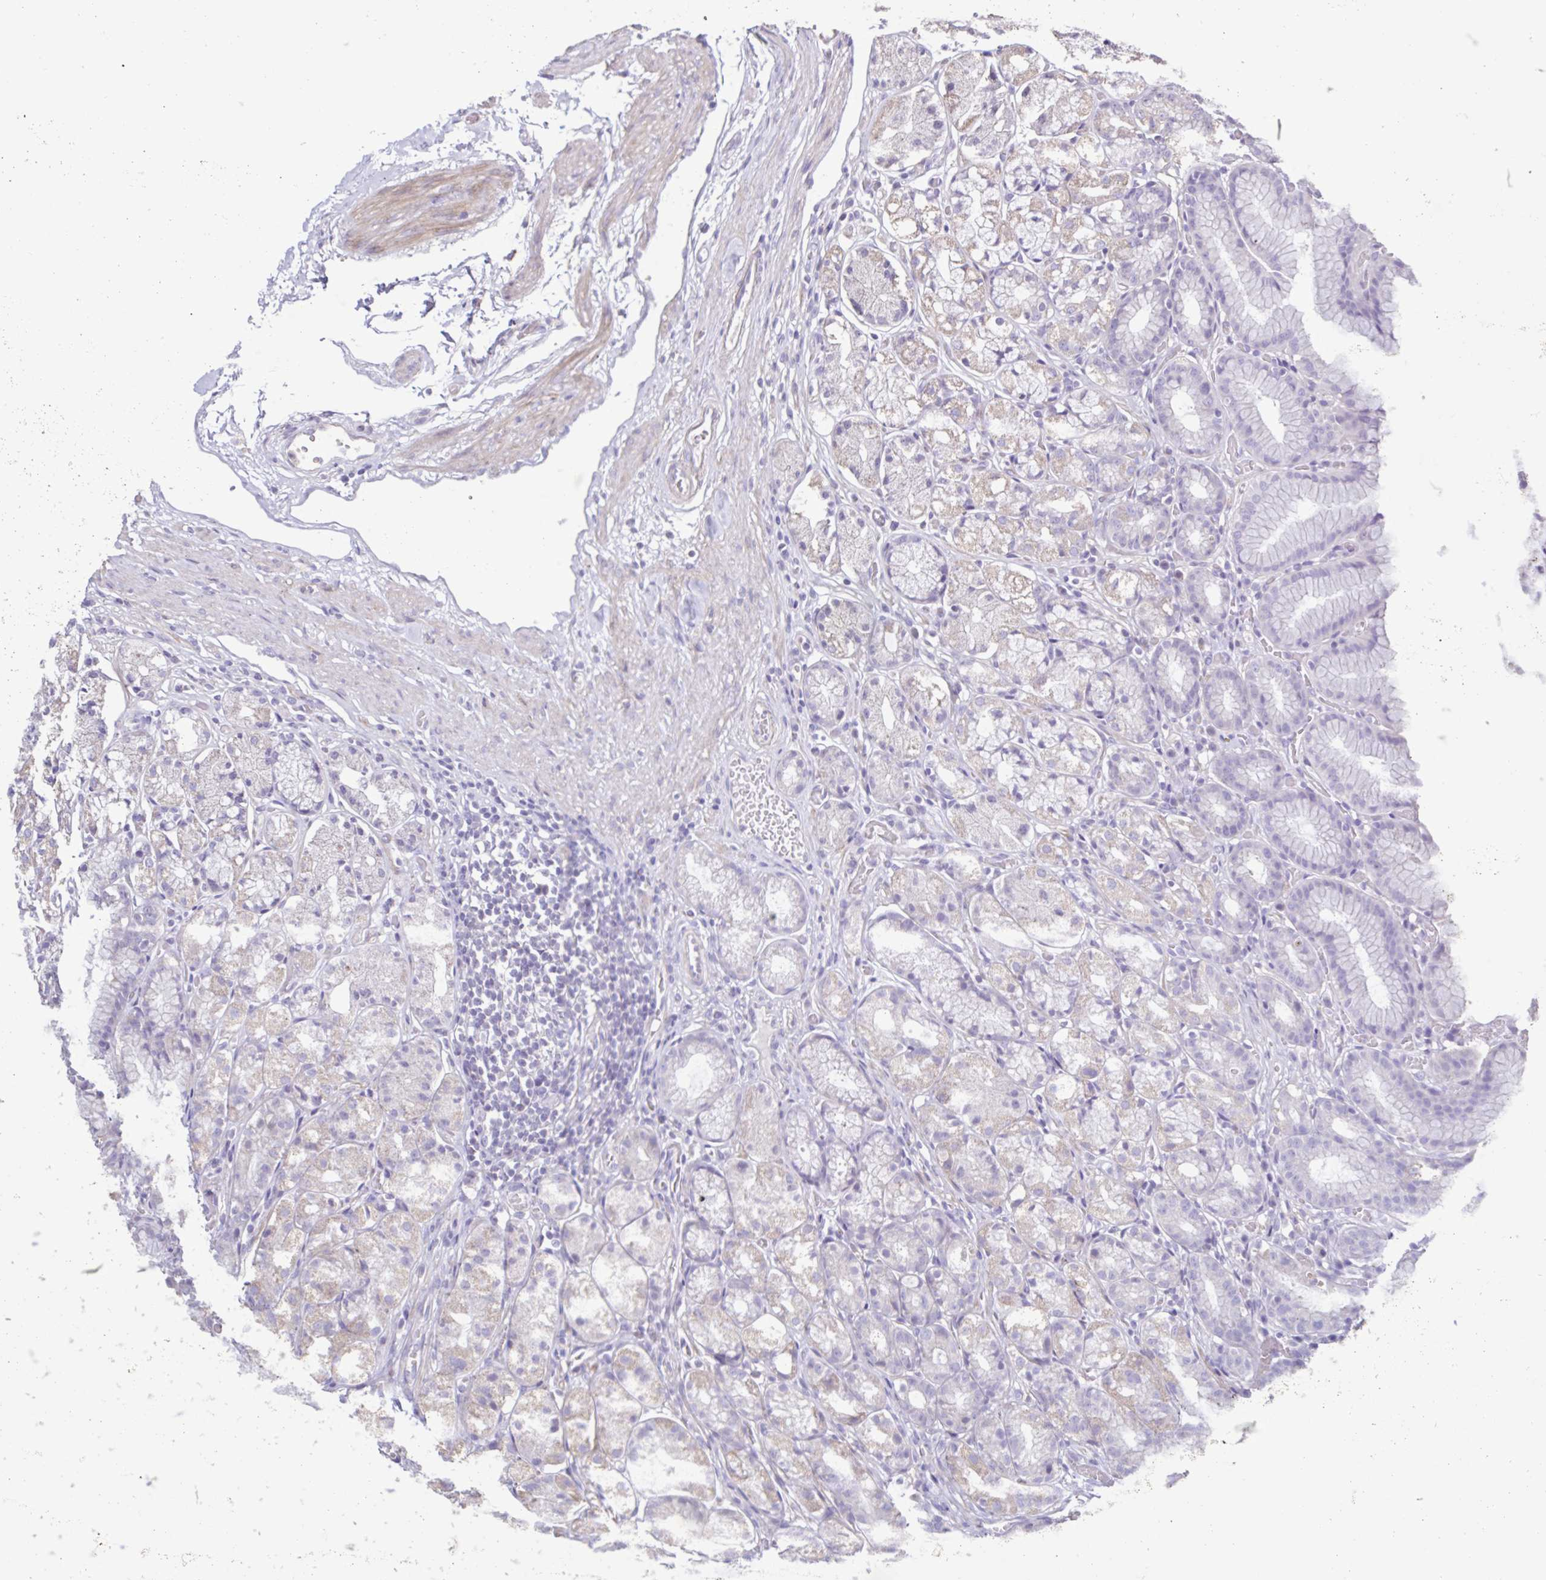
{"staining": {"intensity": "weak", "quantity": "<25%", "location": "cytoplasmic/membranous"}, "tissue": "stomach", "cell_type": "Glandular cells", "image_type": "normal", "snomed": [{"axis": "morphology", "description": "Normal tissue, NOS"}, {"axis": "topography", "description": "Stomach"}], "caption": "Immunohistochemistry image of normal stomach: stomach stained with DAB demonstrates no significant protein expression in glandular cells.", "gene": "PLA2G4E", "patient": {"sex": "male", "age": 70}}